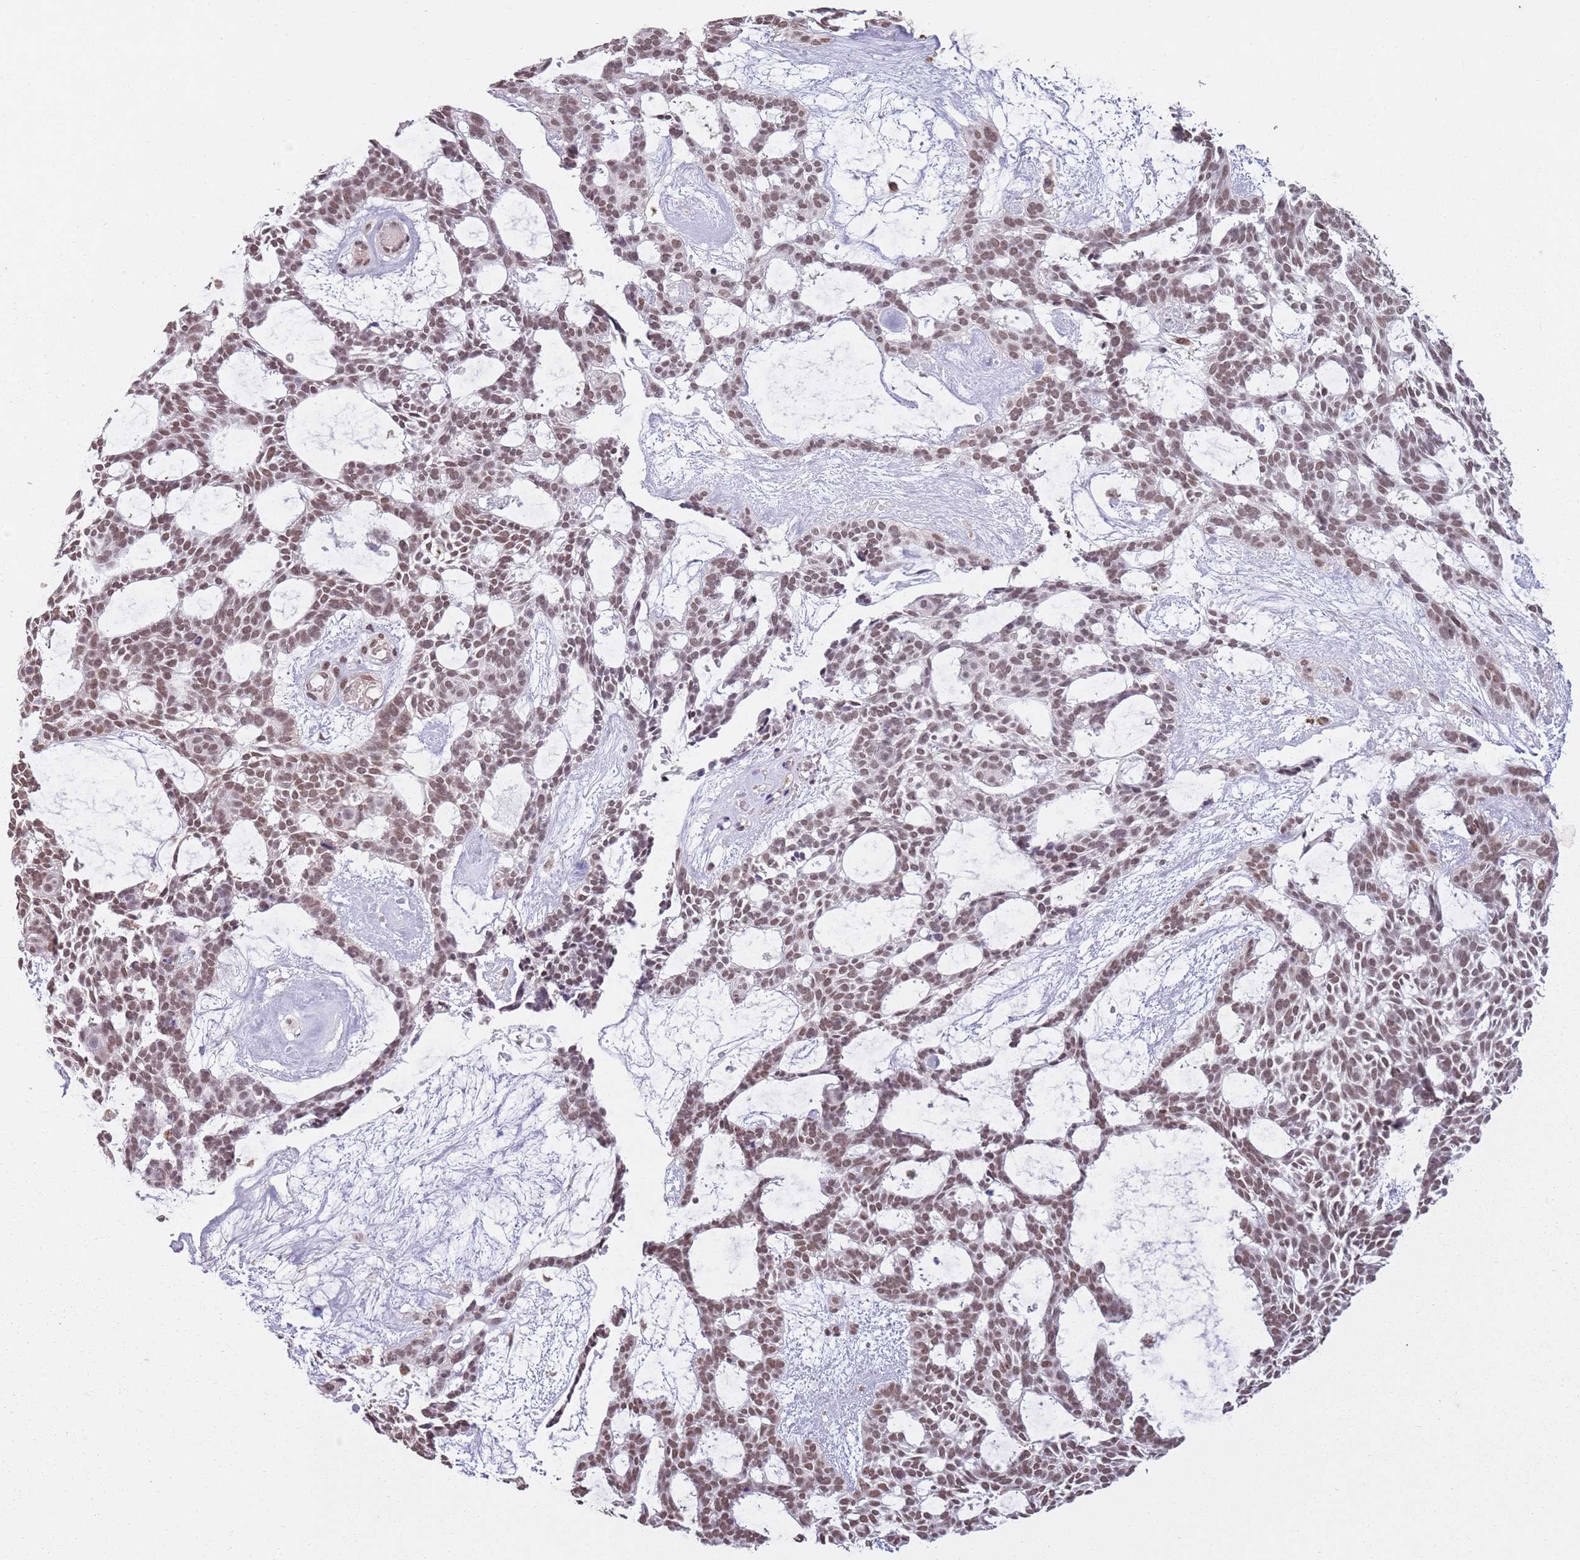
{"staining": {"intensity": "moderate", "quantity": ">75%", "location": "nuclear"}, "tissue": "skin cancer", "cell_type": "Tumor cells", "image_type": "cancer", "snomed": [{"axis": "morphology", "description": "Basal cell carcinoma"}, {"axis": "topography", "description": "Skin"}], "caption": "Protein expression analysis of human basal cell carcinoma (skin) reveals moderate nuclear positivity in approximately >75% of tumor cells. (Brightfield microscopy of DAB IHC at high magnification).", "gene": "ARL14EP", "patient": {"sex": "male", "age": 61}}